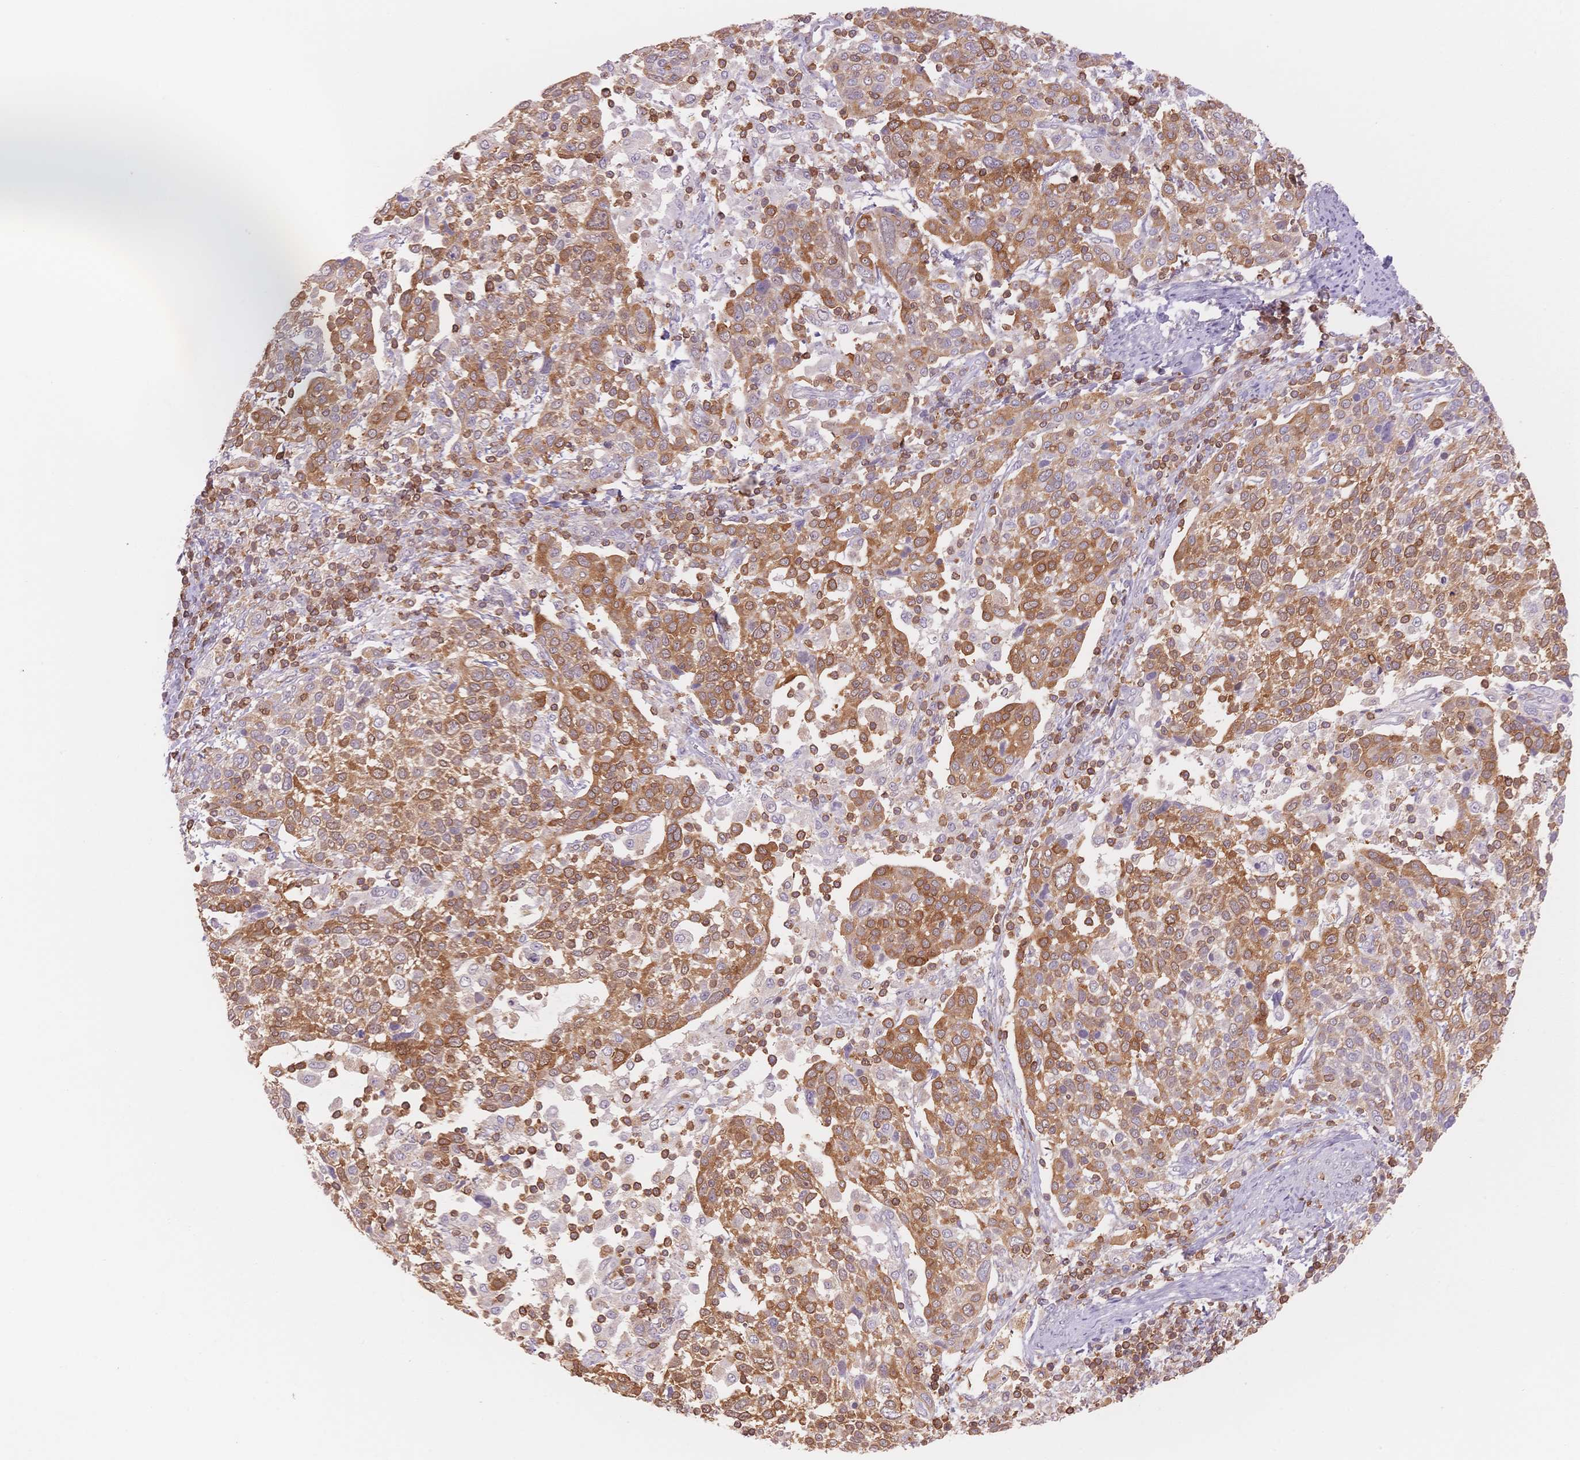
{"staining": {"intensity": "moderate", "quantity": ">75%", "location": "cytoplasmic/membranous"}, "tissue": "cervical cancer", "cell_type": "Tumor cells", "image_type": "cancer", "snomed": [{"axis": "morphology", "description": "Squamous cell carcinoma, NOS"}, {"axis": "topography", "description": "Cervix"}], "caption": "Immunohistochemistry (IHC) image of neoplastic tissue: cervical cancer stained using immunohistochemistry shows medium levels of moderate protein expression localized specifically in the cytoplasmic/membranous of tumor cells, appearing as a cytoplasmic/membranous brown color.", "gene": "STK39", "patient": {"sex": "female", "age": 61}}